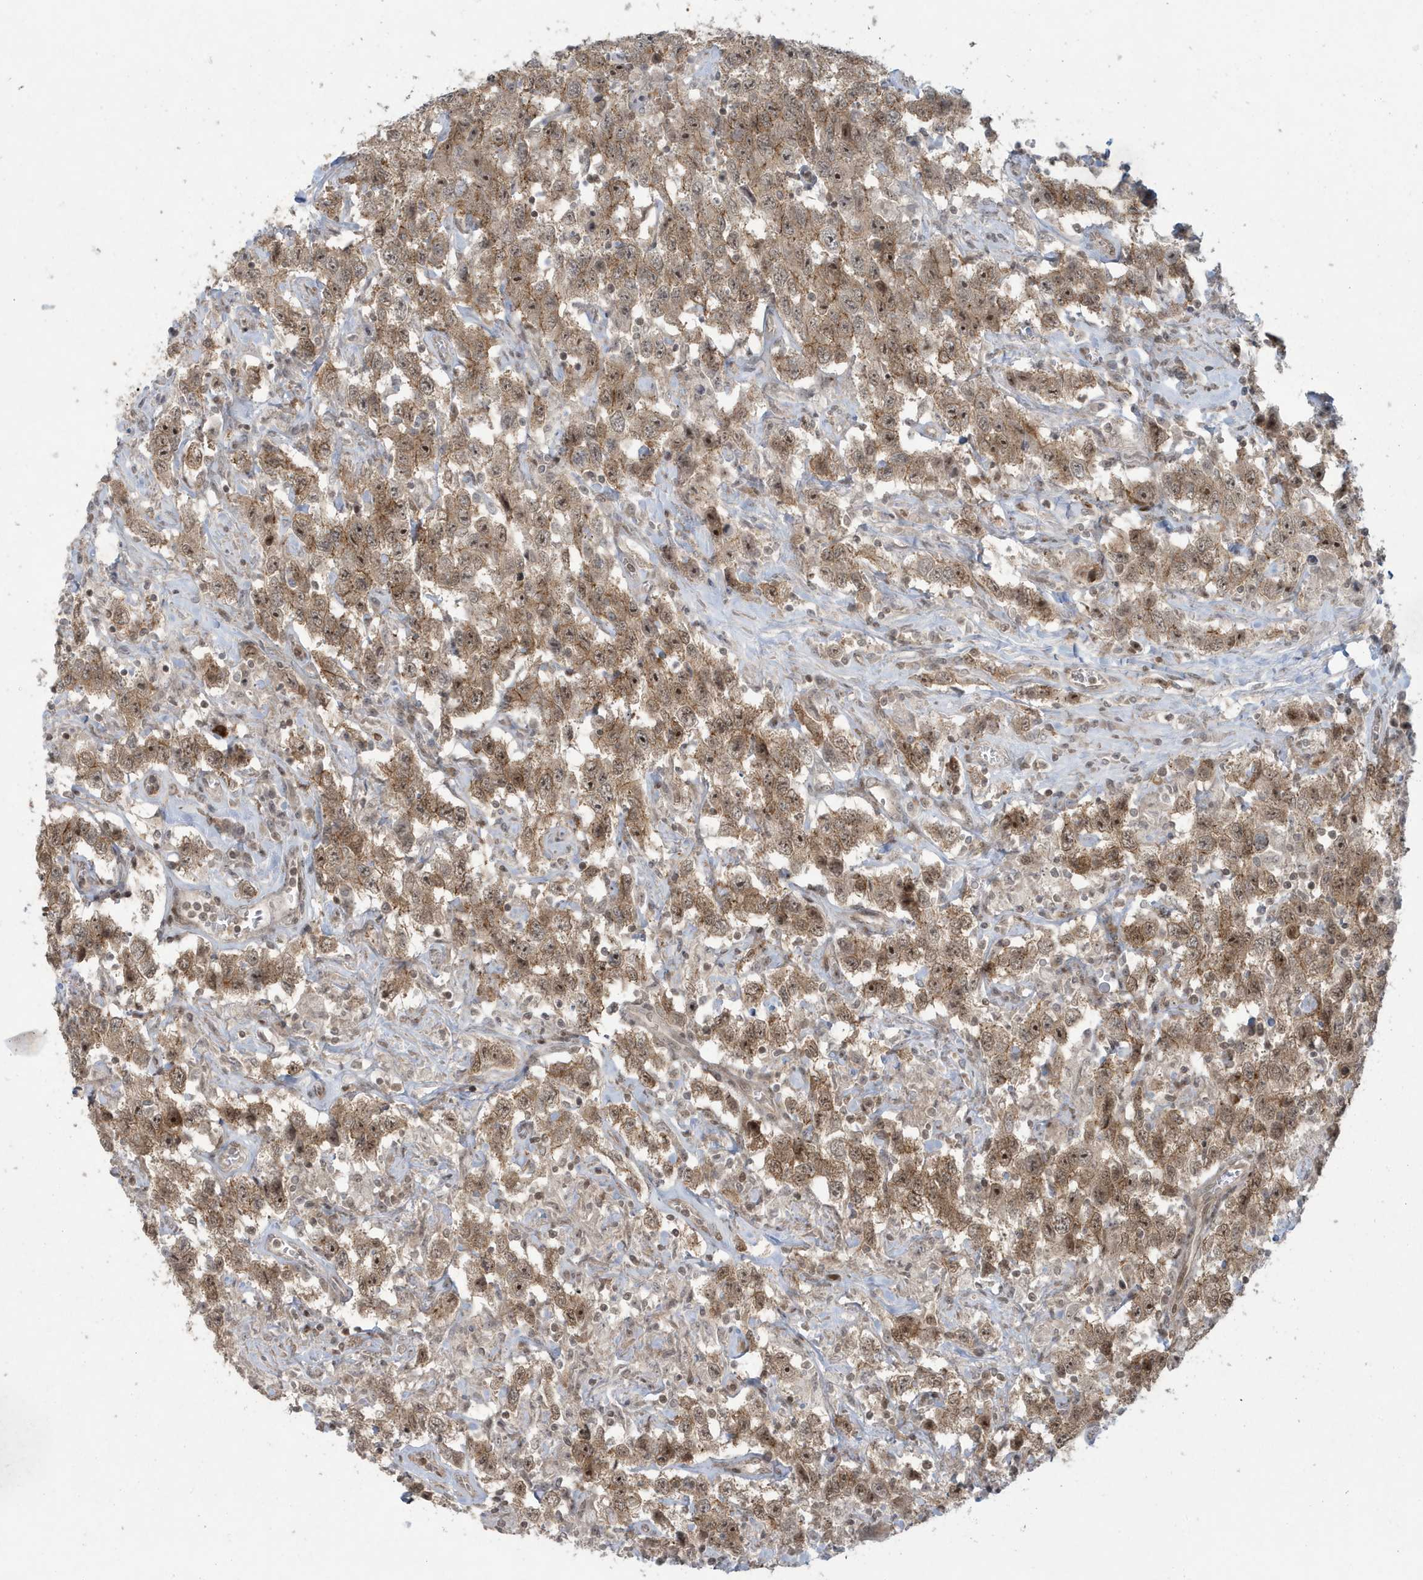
{"staining": {"intensity": "moderate", "quantity": ">75%", "location": "cytoplasmic/membranous,nuclear"}, "tissue": "testis cancer", "cell_type": "Tumor cells", "image_type": "cancer", "snomed": [{"axis": "morphology", "description": "Seminoma, NOS"}, {"axis": "topography", "description": "Testis"}], "caption": "Tumor cells show medium levels of moderate cytoplasmic/membranous and nuclear staining in about >75% of cells in human testis cancer. Using DAB (brown) and hematoxylin (blue) stains, captured at high magnification using brightfield microscopy.", "gene": "C1orf52", "patient": {"sex": "male", "age": 41}}